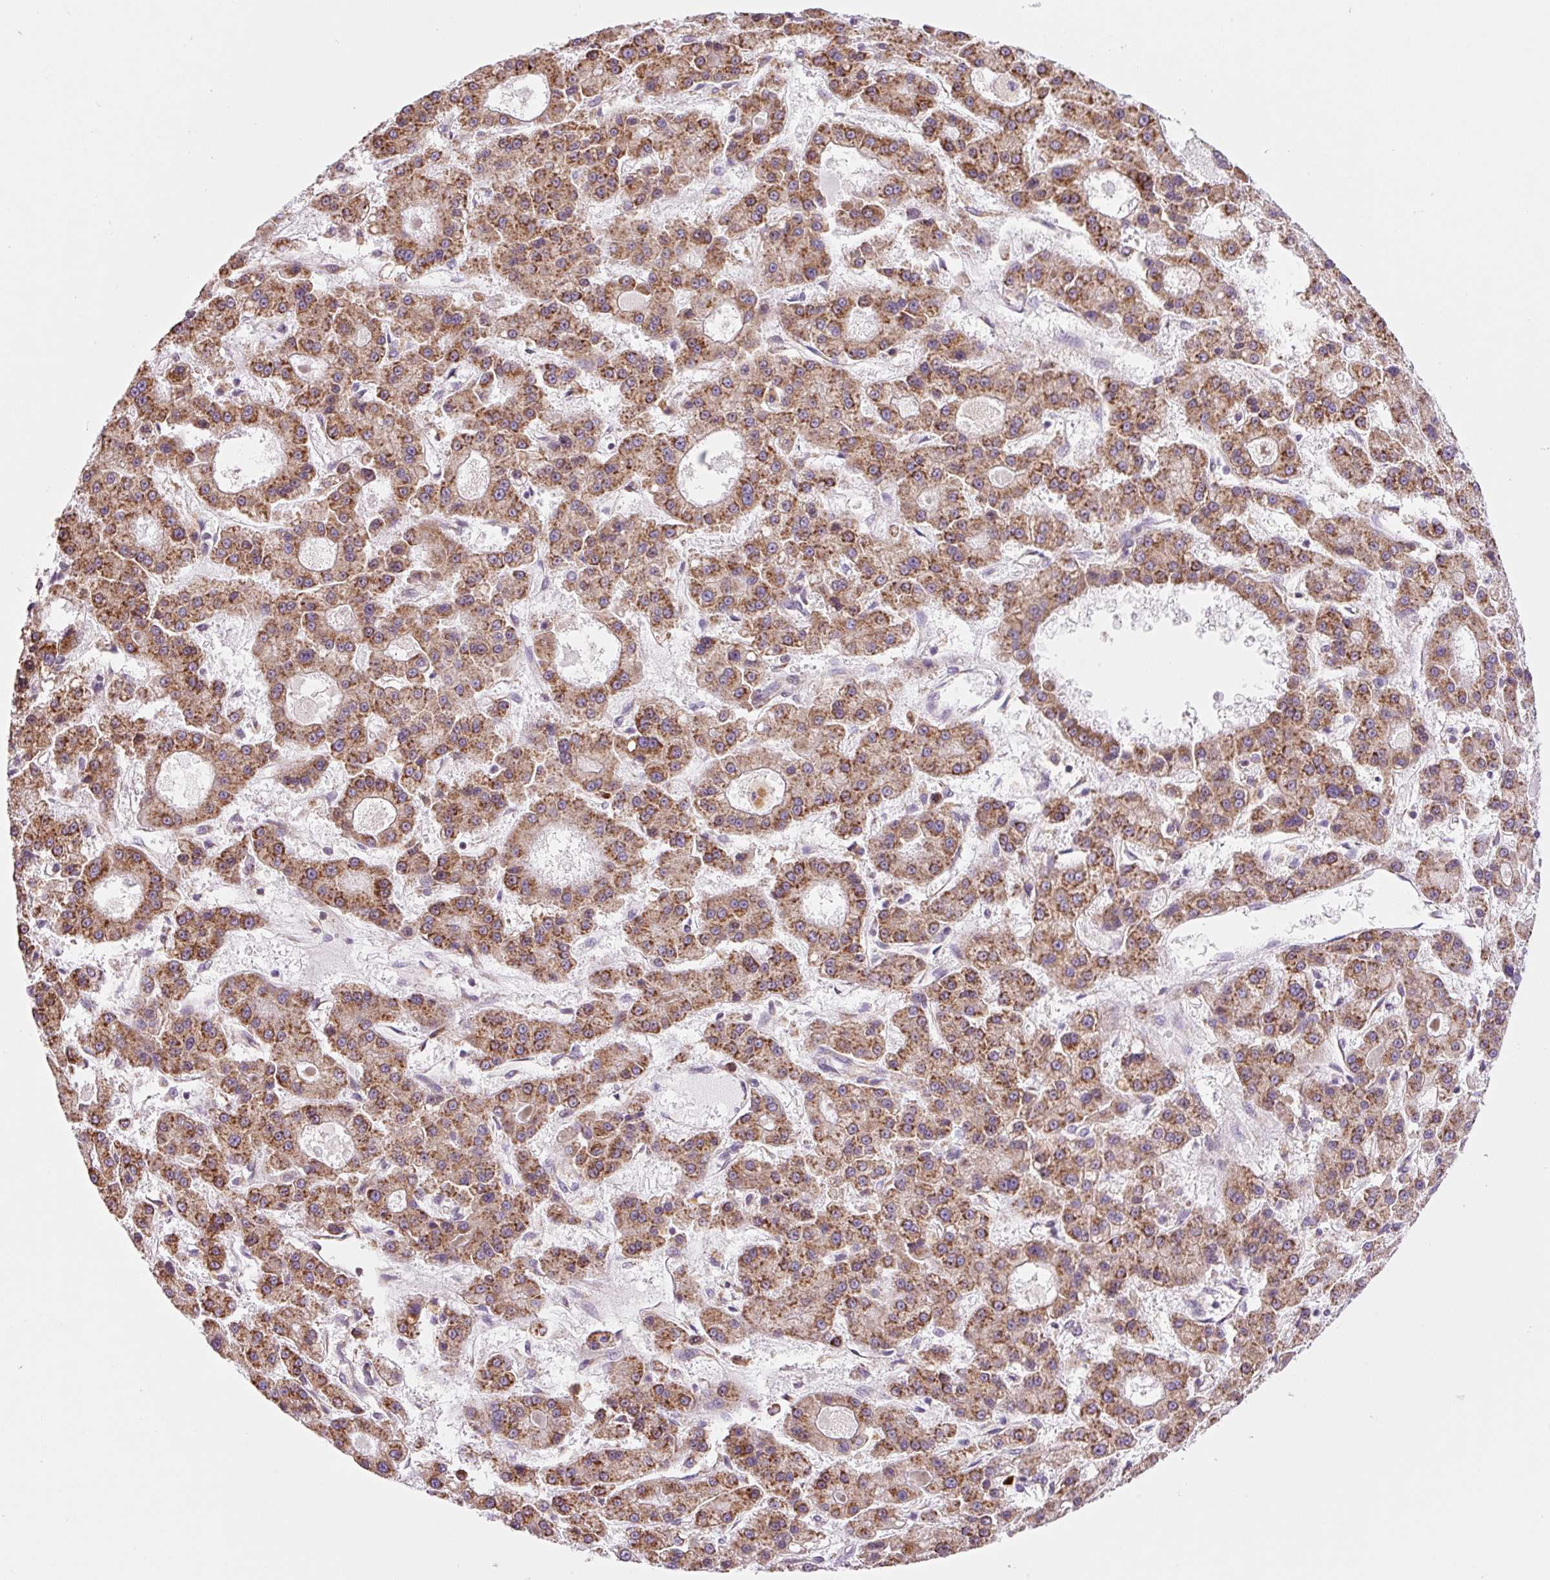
{"staining": {"intensity": "moderate", "quantity": ">75%", "location": "cytoplasmic/membranous"}, "tissue": "liver cancer", "cell_type": "Tumor cells", "image_type": "cancer", "snomed": [{"axis": "morphology", "description": "Carcinoma, Hepatocellular, NOS"}, {"axis": "topography", "description": "Liver"}], "caption": "Approximately >75% of tumor cells in human liver cancer (hepatocellular carcinoma) display moderate cytoplasmic/membranous protein expression as visualized by brown immunohistochemical staining.", "gene": "RPL41", "patient": {"sex": "male", "age": 70}}